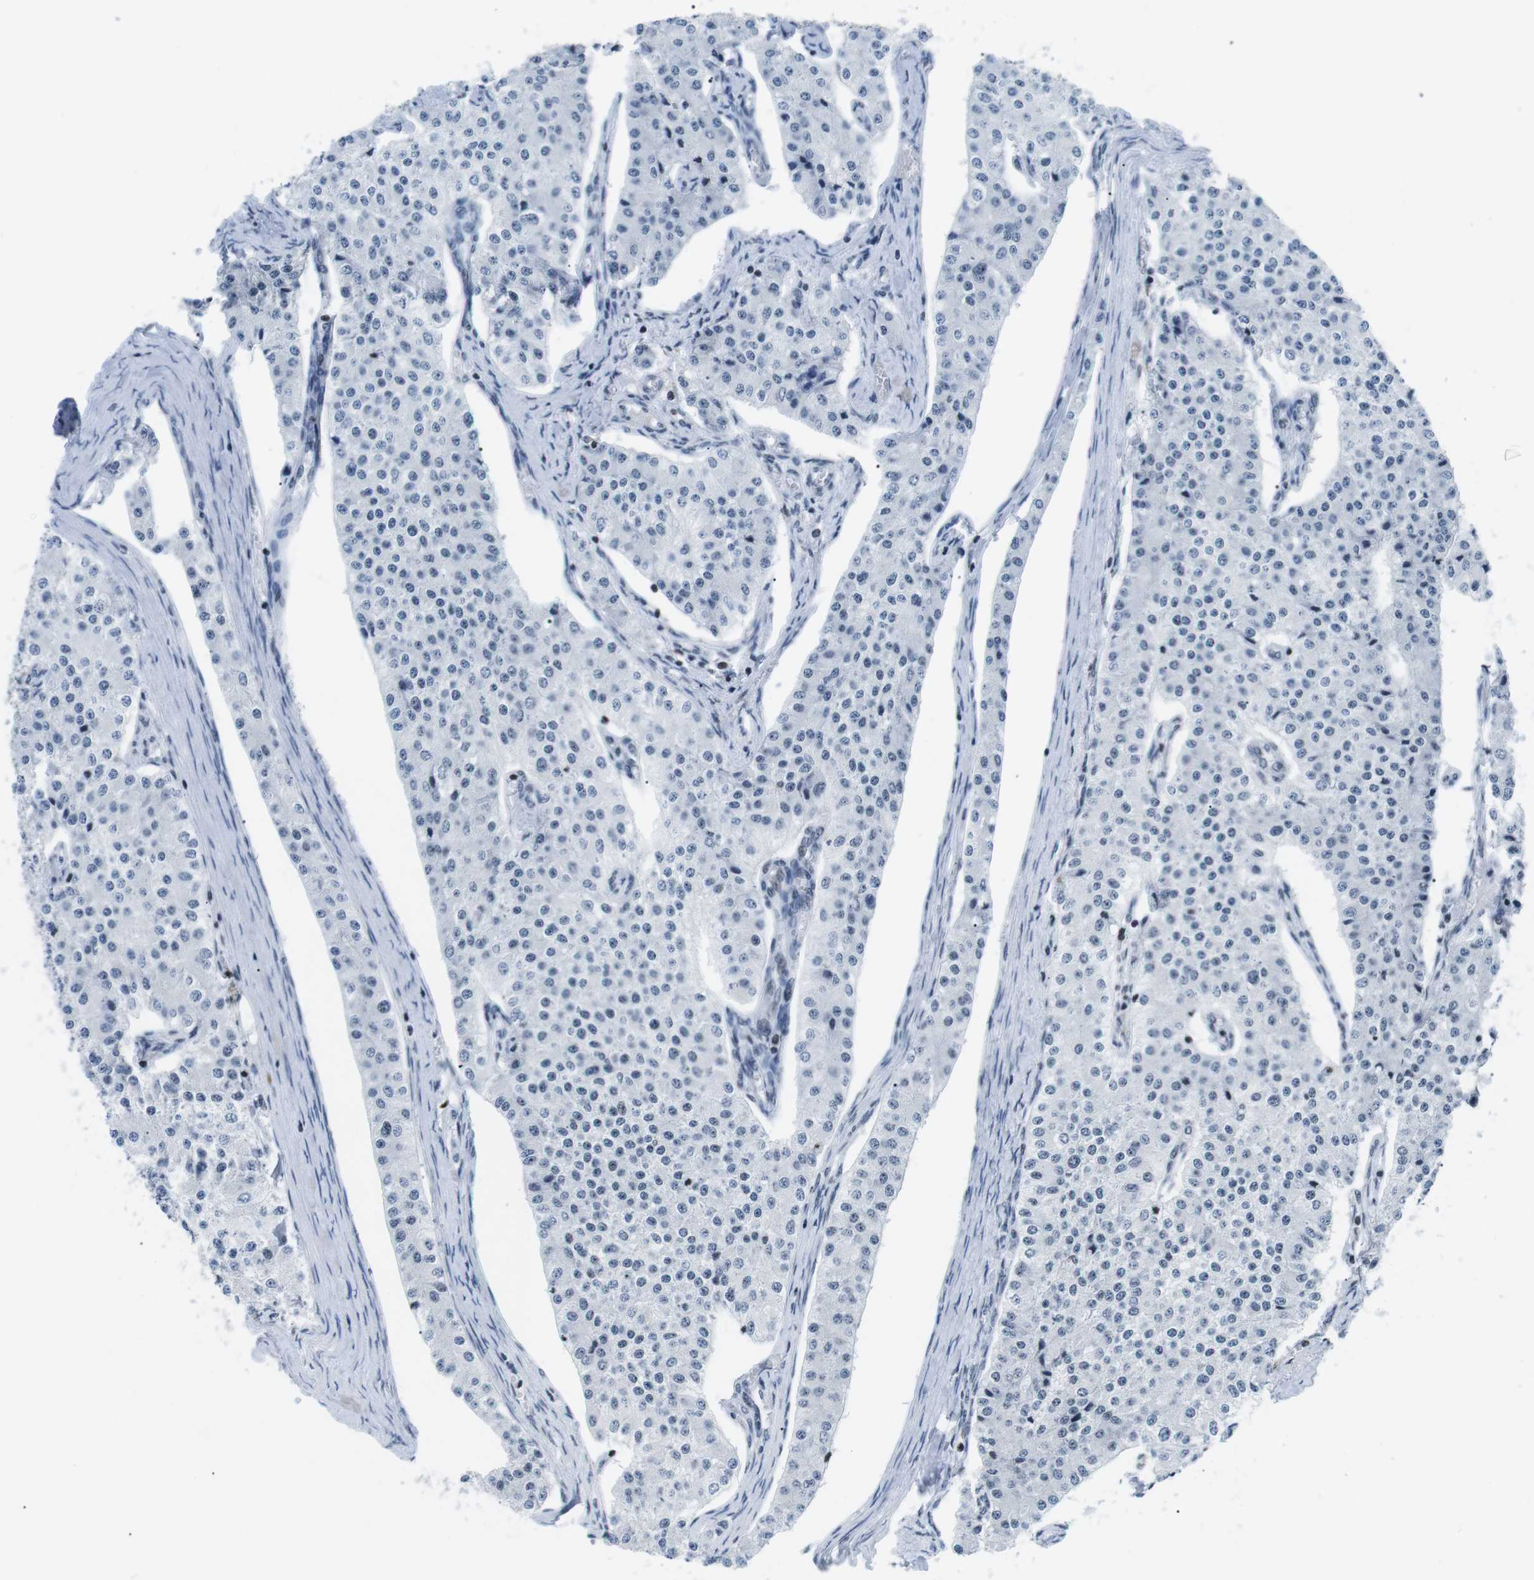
{"staining": {"intensity": "negative", "quantity": "none", "location": "none"}, "tissue": "carcinoid", "cell_type": "Tumor cells", "image_type": "cancer", "snomed": [{"axis": "morphology", "description": "Carcinoid, malignant, NOS"}, {"axis": "topography", "description": "Colon"}], "caption": "Tumor cells are negative for protein expression in human carcinoid (malignant).", "gene": "E2F2", "patient": {"sex": "female", "age": 52}}